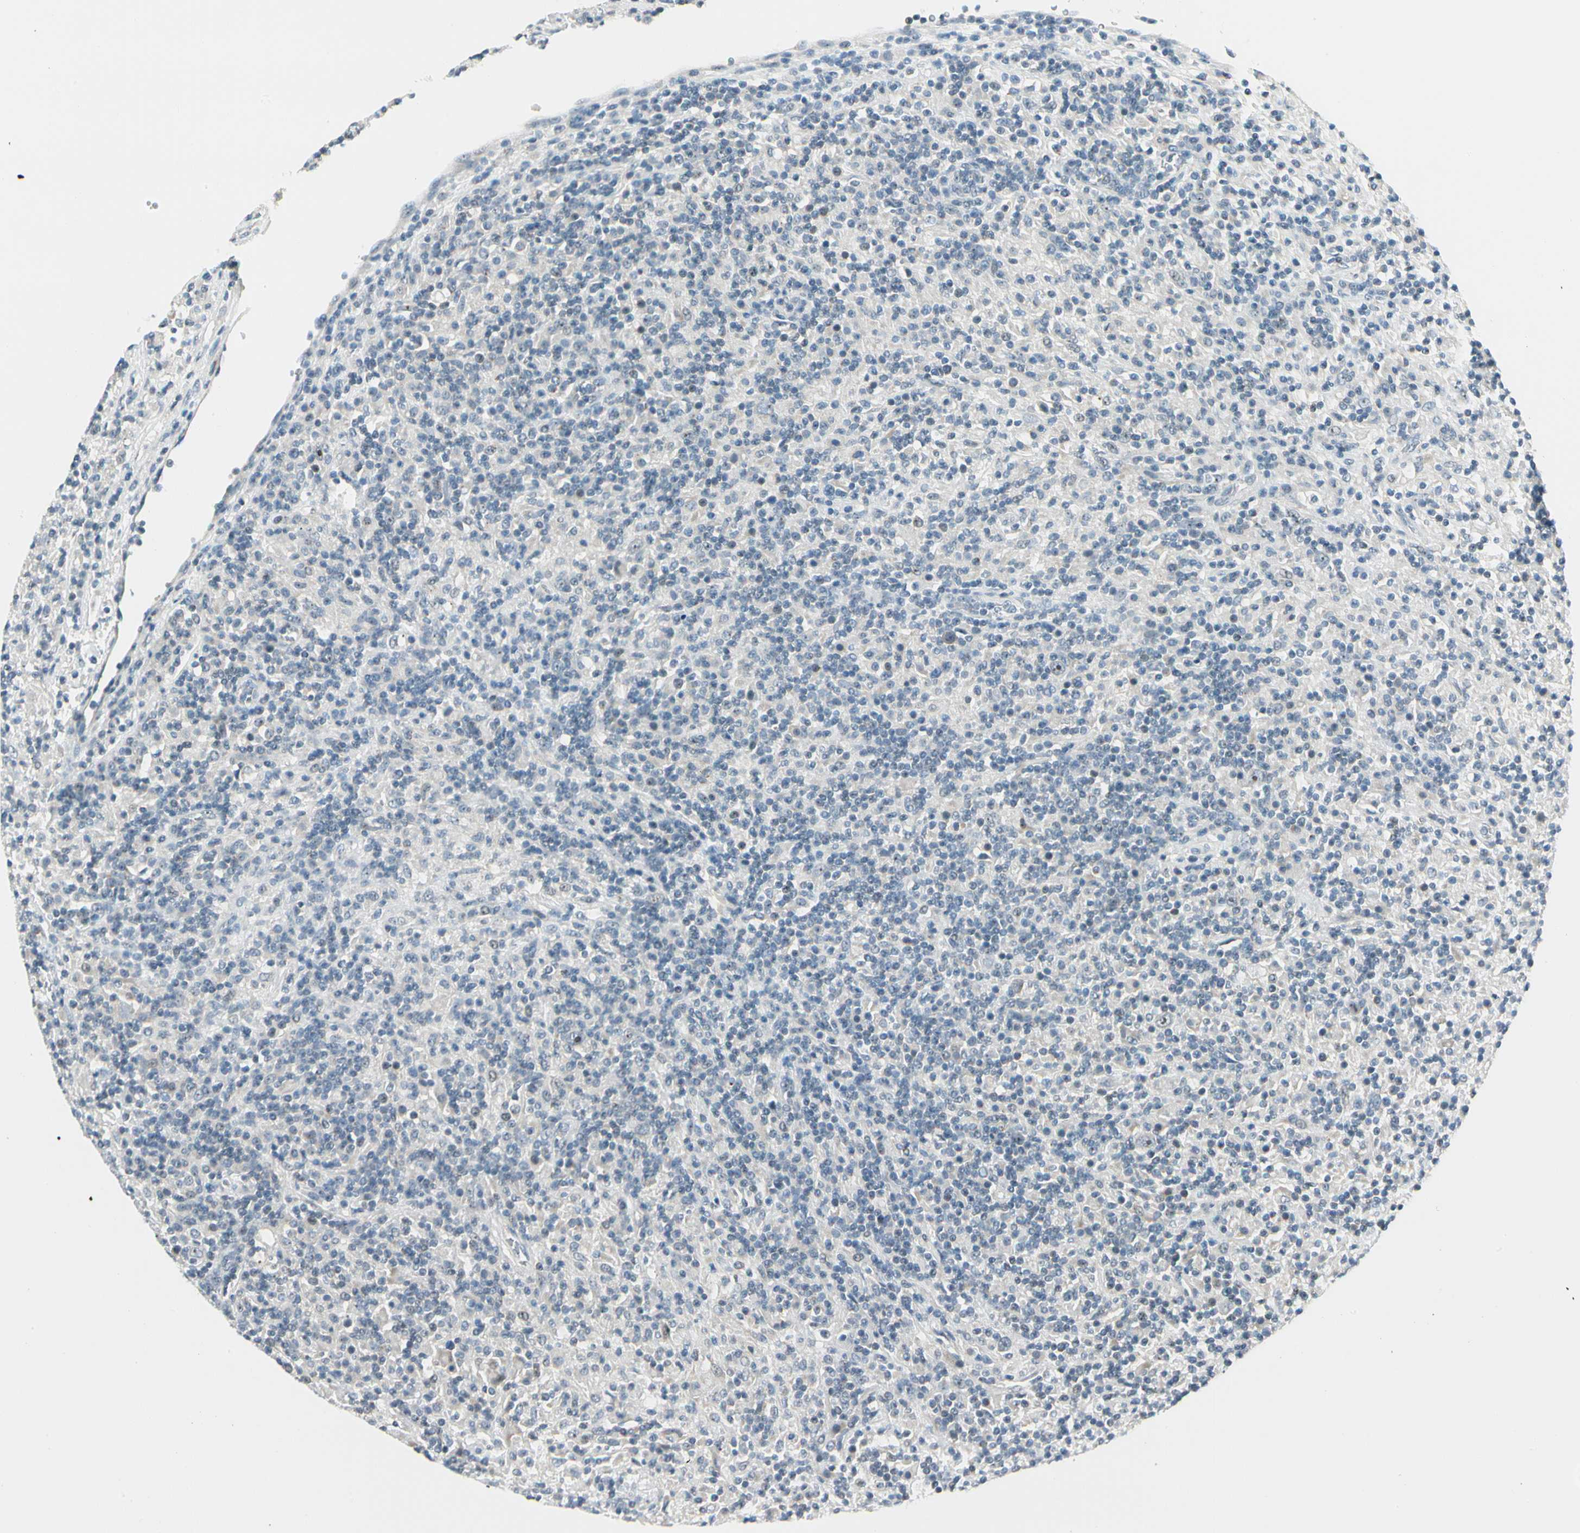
{"staining": {"intensity": "moderate", "quantity": "<25%", "location": "nuclear"}, "tissue": "lymphoma", "cell_type": "Tumor cells", "image_type": "cancer", "snomed": [{"axis": "morphology", "description": "Hodgkin's disease, NOS"}, {"axis": "topography", "description": "Lymph node"}], "caption": "A micrograph showing moderate nuclear staining in about <25% of tumor cells in lymphoma, as visualized by brown immunohistochemical staining.", "gene": "ZSCAN1", "patient": {"sex": "male", "age": 70}}